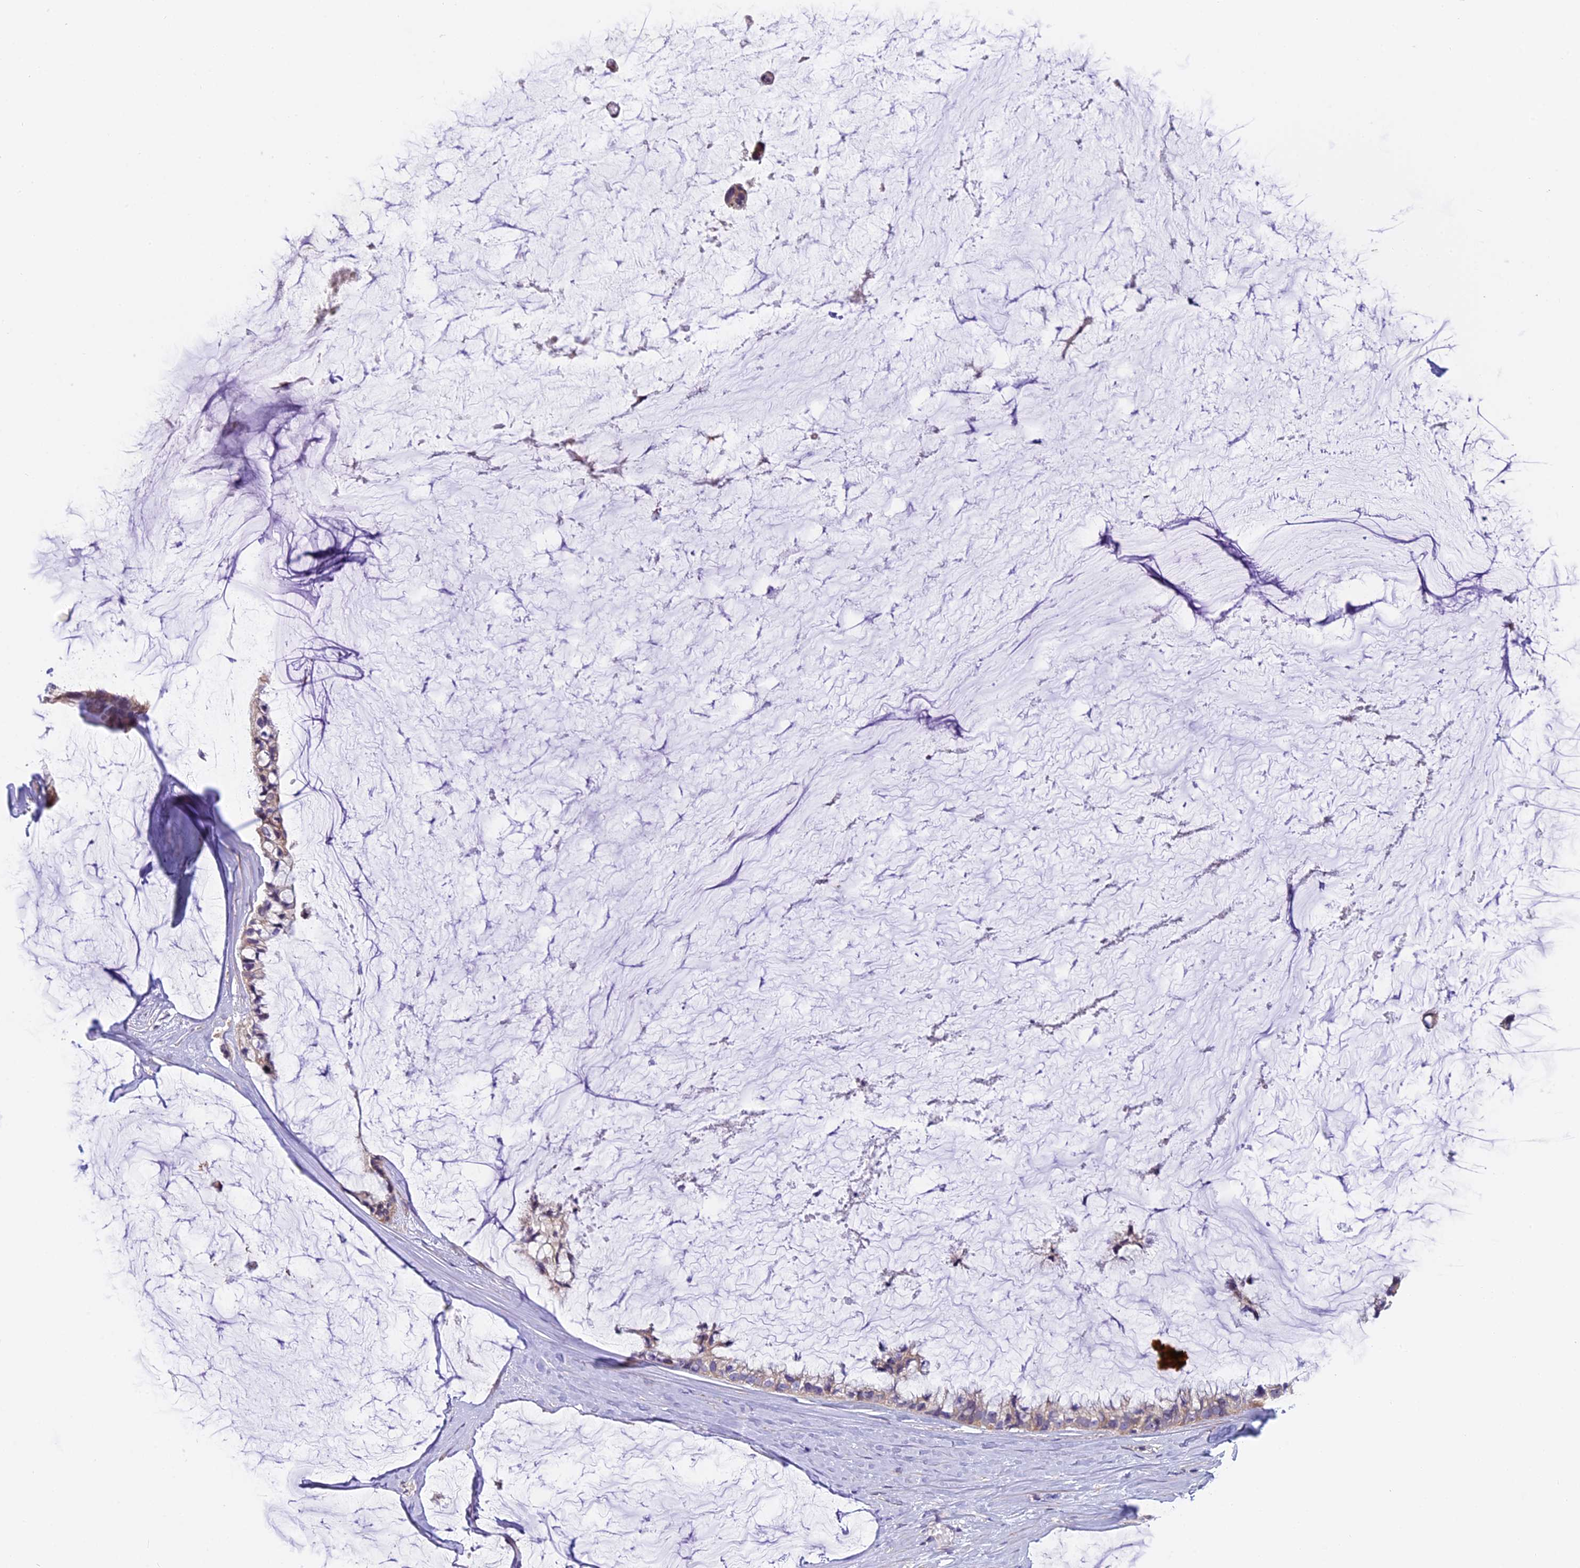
{"staining": {"intensity": "weak", "quantity": "<25%", "location": "cytoplasmic/membranous"}, "tissue": "ovarian cancer", "cell_type": "Tumor cells", "image_type": "cancer", "snomed": [{"axis": "morphology", "description": "Cystadenocarcinoma, mucinous, NOS"}, {"axis": "topography", "description": "Ovary"}], "caption": "High magnification brightfield microscopy of ovarian mucinous cystadenocarcinoma stained with DAB (brown) and counterstained with hematoxylin (blue): tumor cells show no significant expression. The staining is performed using DAB (3,3'-diaminobenzidine) brown chromogen with nuclei counter-stained in using hematoxylin.", "gene": "FAM98C", "patient": {"sex": "female", "age": 39}}